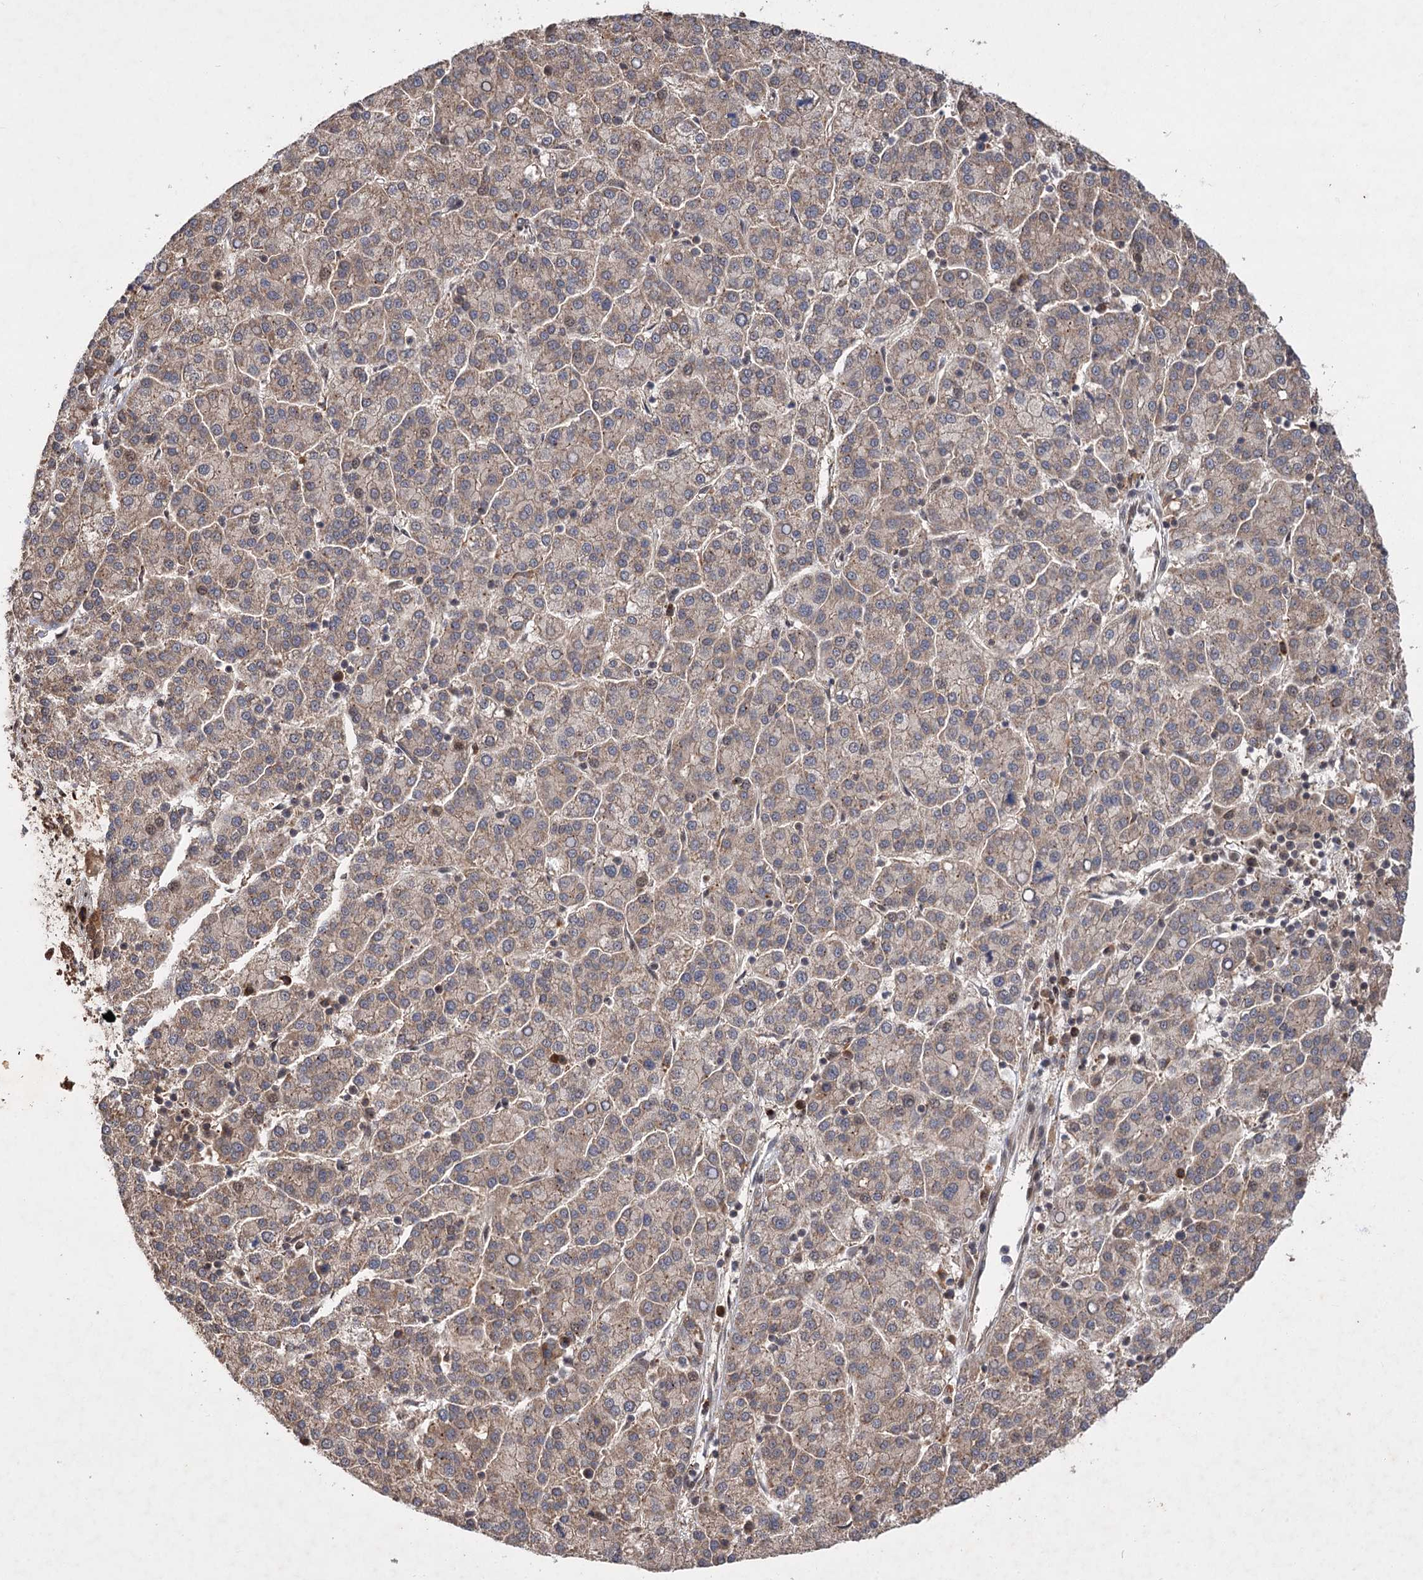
{"staining": {"intensity": "weak", "quantity": ">75%", "location": "cytoplasmic/membranous"}, "tissue": "liver cancer", "cell_type": "Tumor cells", "image_type": "cancer", "snomed": [{"axis": "morphology", "description": "Carcinoma, Hepatocellular, NOS"}, {"axis": "topography", "description": "Liver"}], "caption": "IHC of hepatocellular carcinoma (liver) reveals low levels of weak cytoplasmic/membranous expression in about >75% of tumor cells. Using DAB (brown) and hematoxylin (blue) stains, captured at high magnification using brightfield microscopy.", "gene": "FBXW8", "patient": {"sex": "female", "age": 58}}